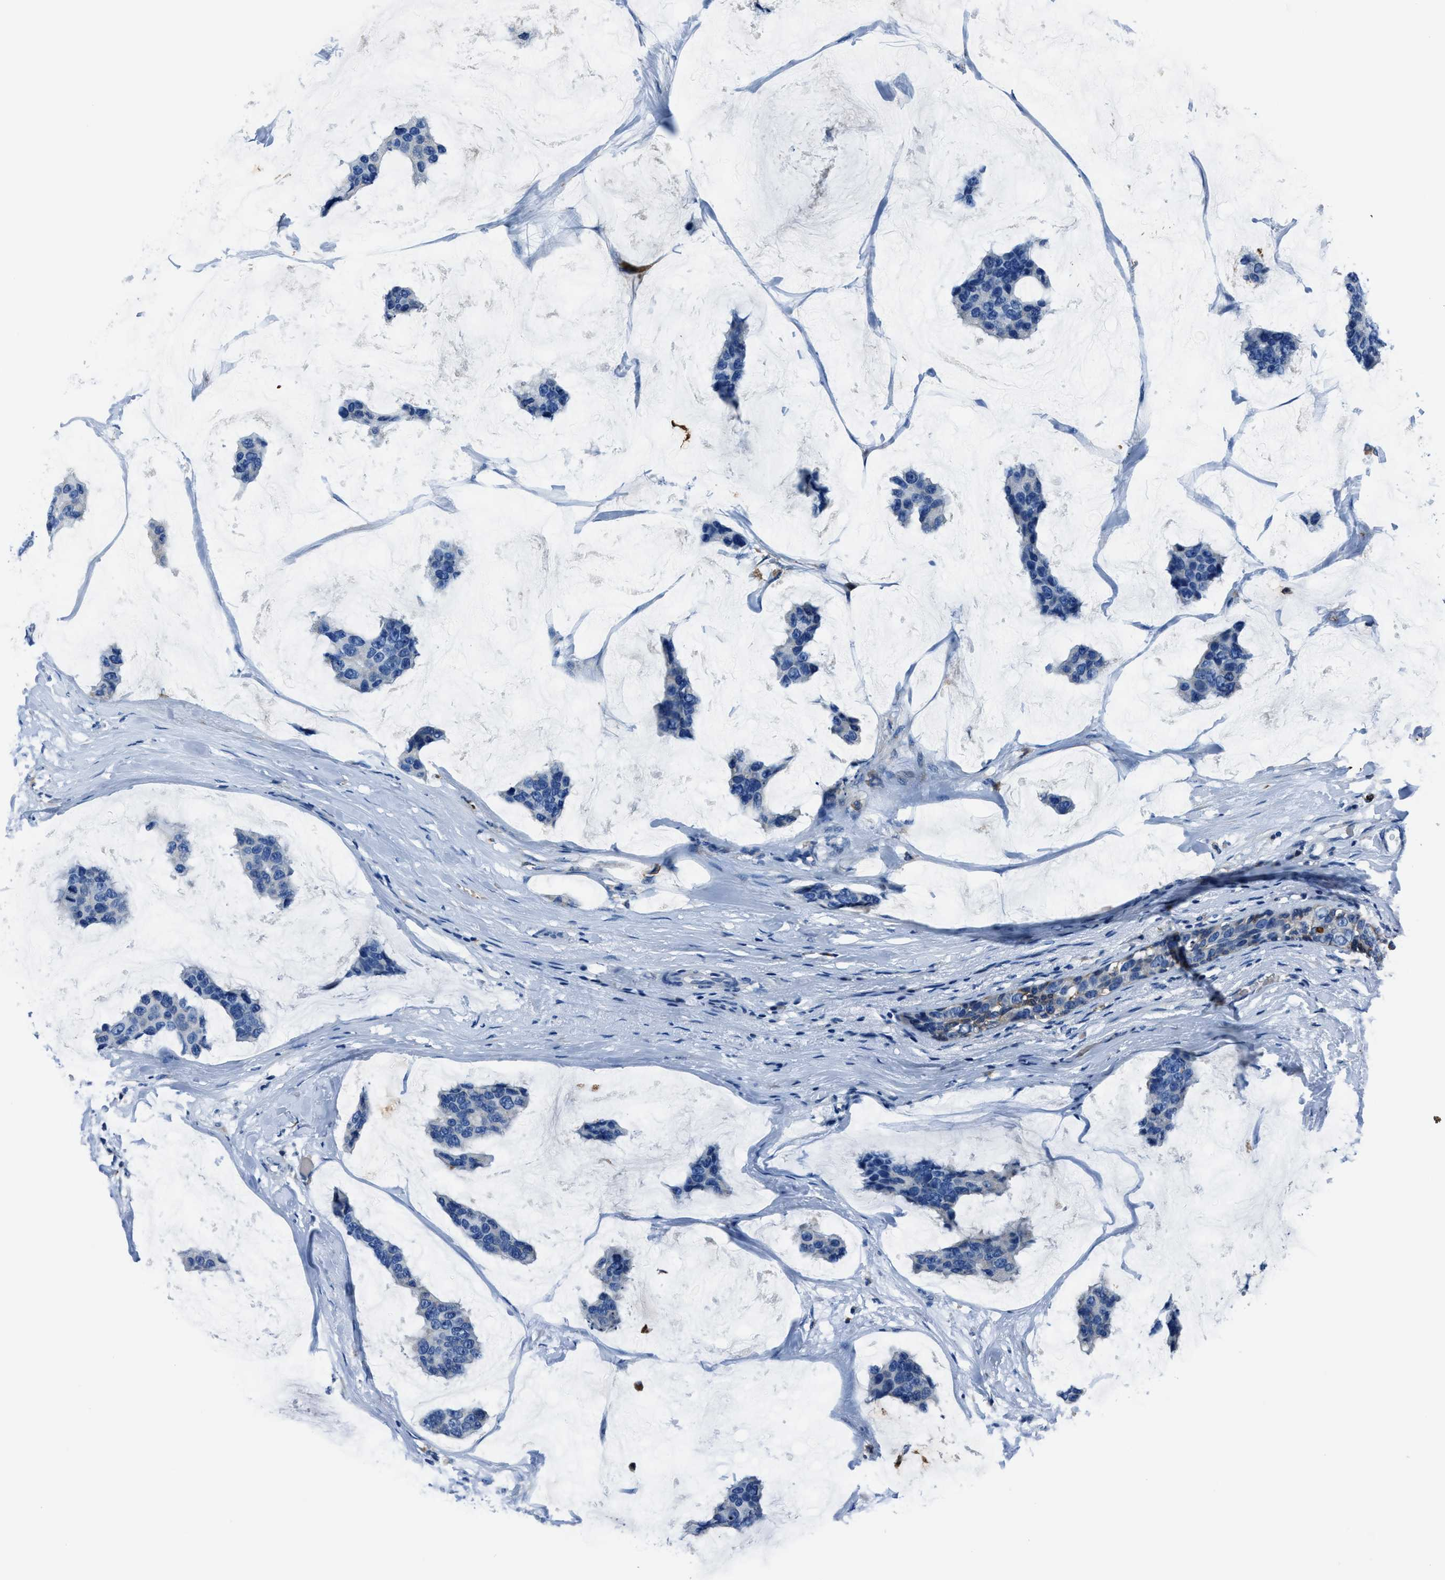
{"staining": {"intensity": "negative", "quantity": "none", "location": "none"}, "tissue": "breast cancer", "cell_type": "Tumor cells", "image_type": "cancer", "snomed": [{"axis": "morphology", "description": "Normal tissue, NOS"}, {"axis": "morphology", "description": "Duct carcinoma"}, {"axis": "topography", "description": "Breast"}], "caption": "IHC photomicrograph of breast cancer stained for a protein (brown), which demonstrates no positivity in tumor cells.", "gene": "FTL", "patient": {"sex": "female", "age": 50}}